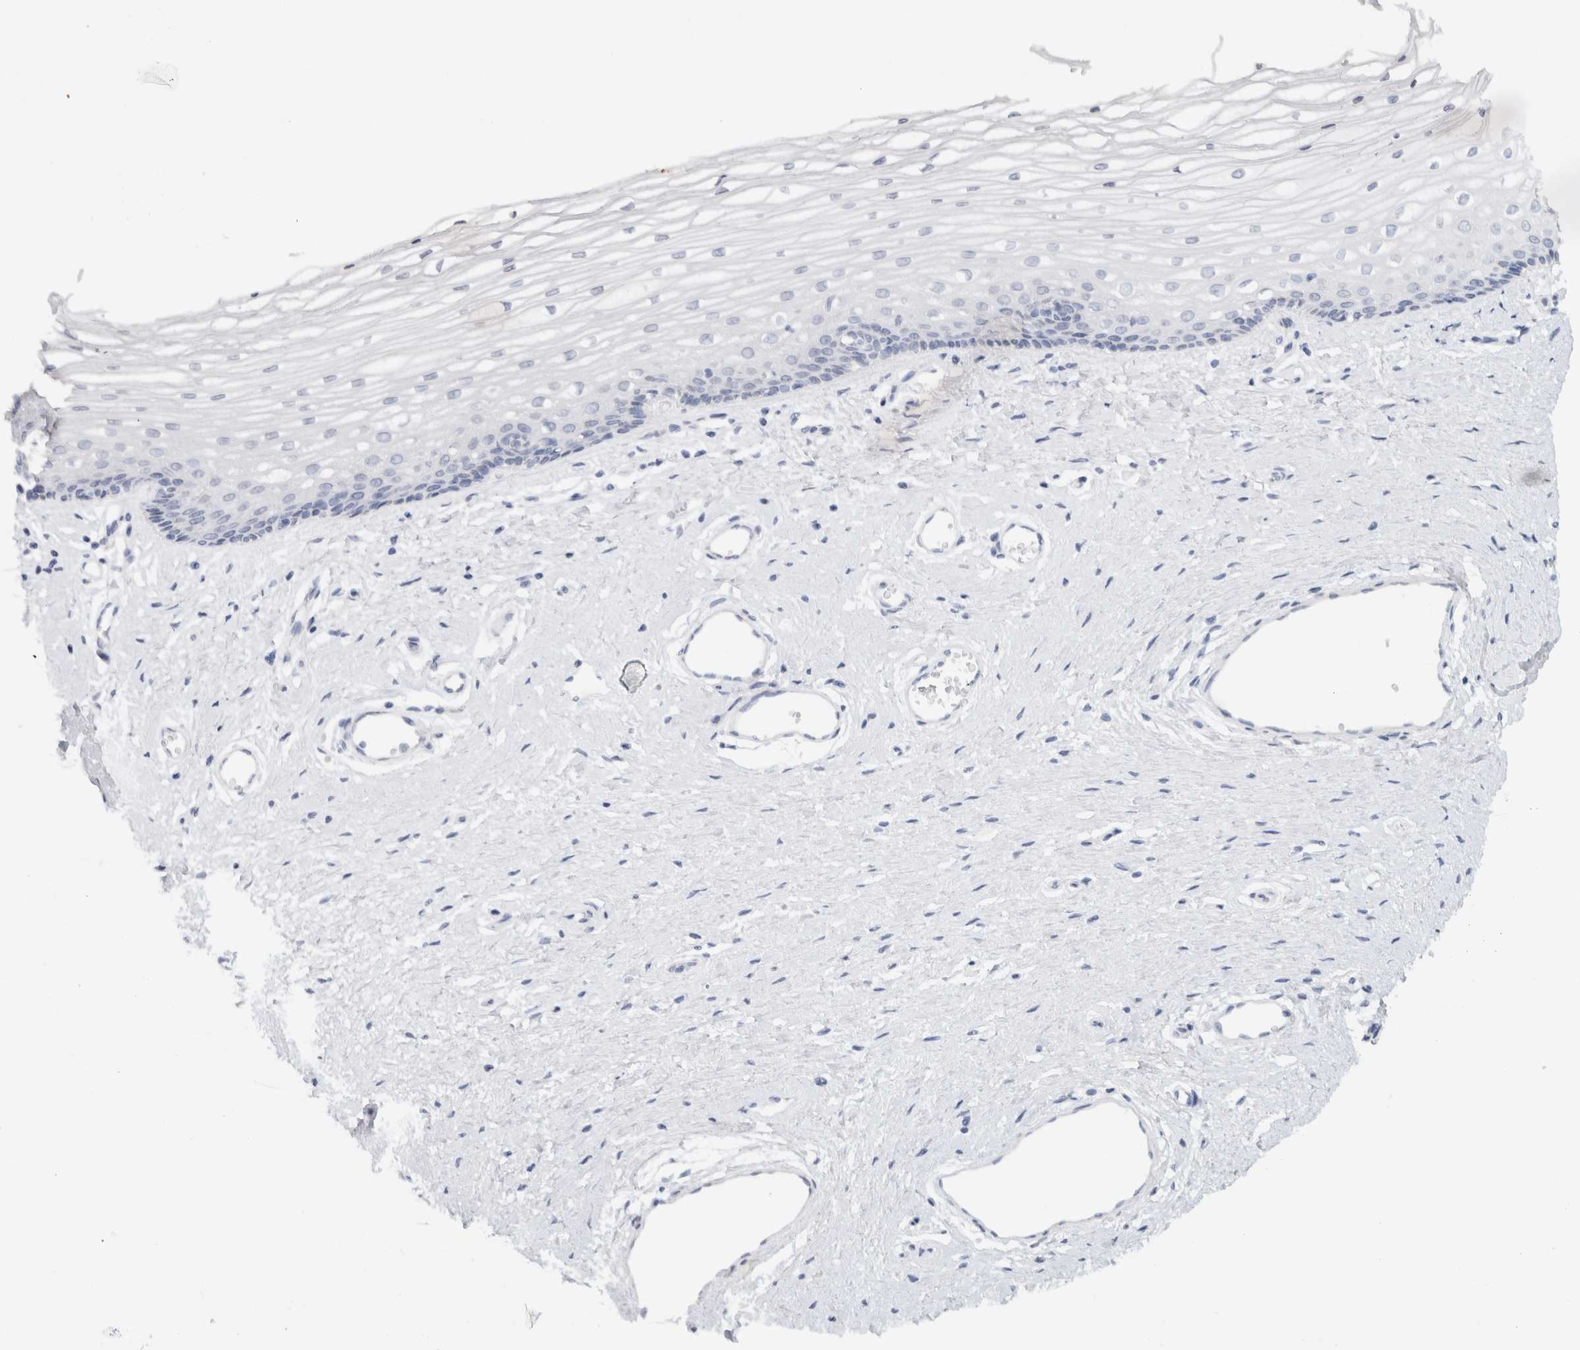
{"staining": {"intensity": "negative", "quantity": "none", "location": "none"}, "tissue": "vagina", "cell_type": "Squamous epithelial cells", "image_type": "normal", "snomed": [{"axis": "morphology", "description": "Normal tissue, NOS"}, {"axis": "topography", "description": "Vagina"}], "caption": "Immunohistochemical staining of normal human vagina exhibits no significant expression in squamous epithelial cells. (DAB IHC with hematoxylin counter stain).", "gene": "CNTN1", "patient": {"sex": "female", "age": 46}}